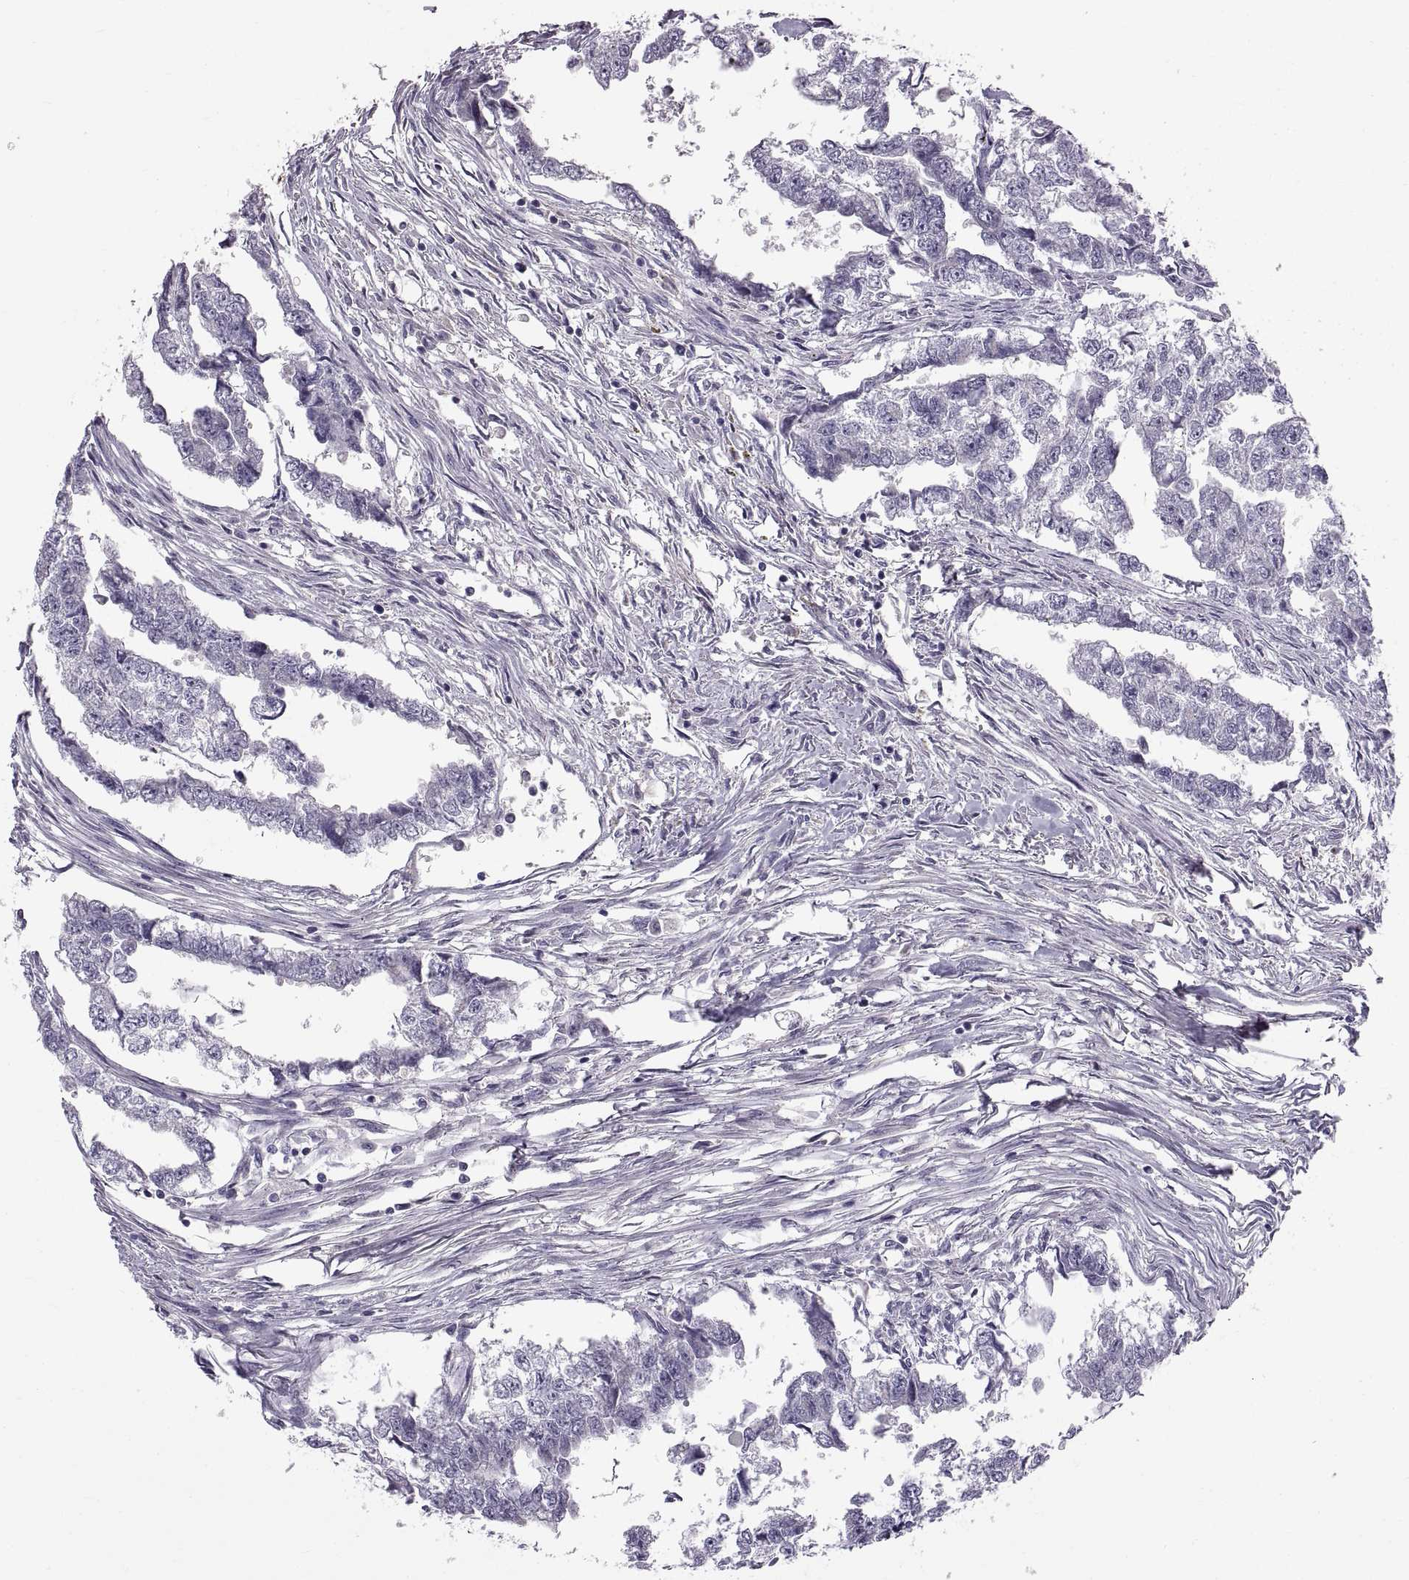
{"staining": {"intensity": "negative", "quantity": "none", "location": "none"}, "tissue": "testis cancer", "cell_type": "Tumor cells", "image_type": "cancer", "snomed": [{"axis": "morphology", "description": "Carcinoma, Embryonal, NOS"}, {"axis": "morphology", "description": "Teratoma, malignant, NOS"}, {"axis": "topography", "description": "Testis"}], "caption": "High magnification brightfield microscopy of testis cancer (embryonal carcinoma) stained with DAB (brown) and counterstained with hematoxylin (blue): tumor cells show no significant staining. (Immunohistochemistry (ihc), brightfield microscopy, high magnification).", "gene": "WFDC8", "patient": {"sex": "male", "age": 44}}